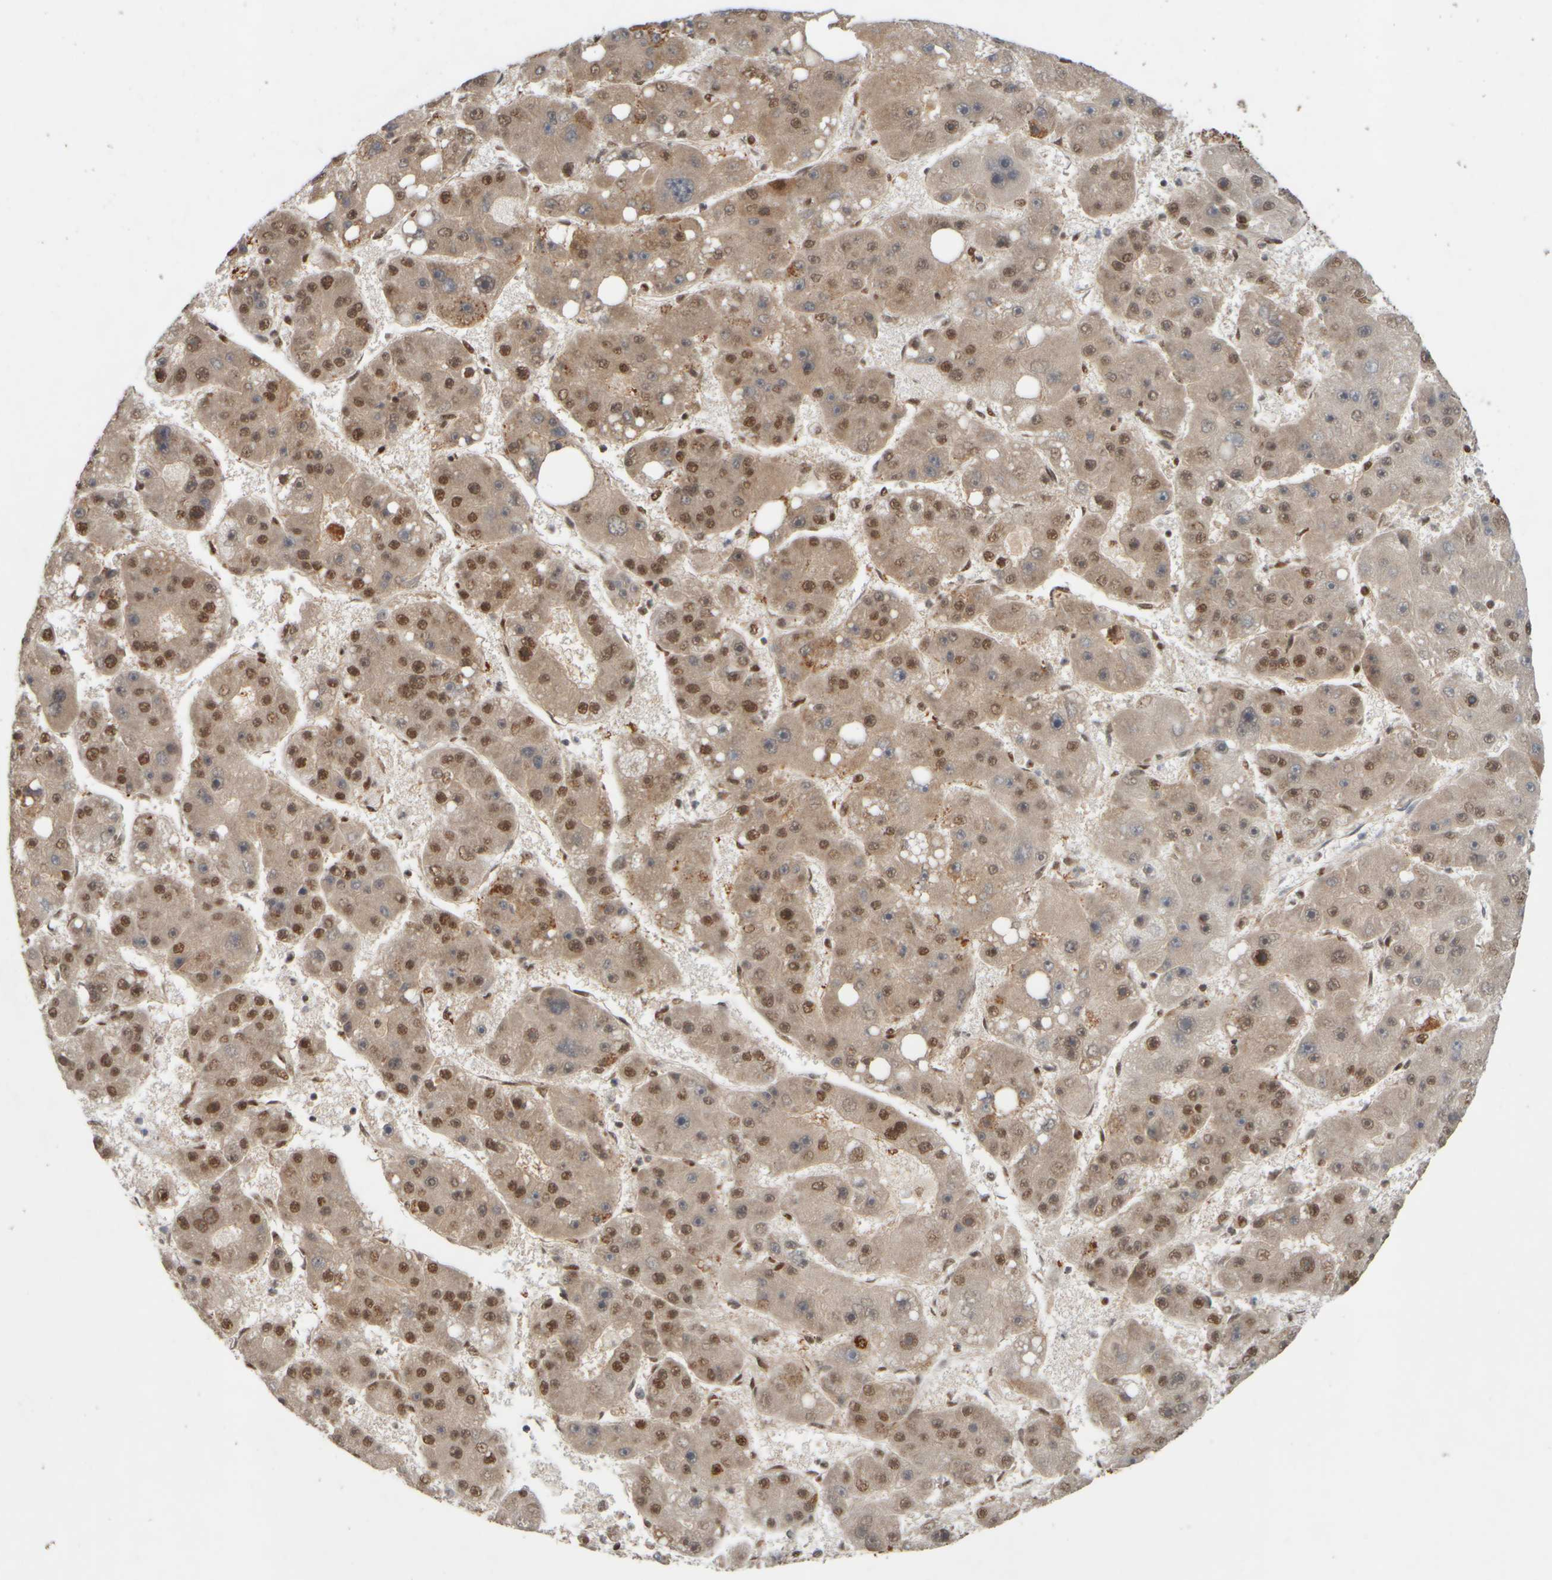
{"staining": {"intensity": "moderate", "quantity": ">75%", "location": "nuclear"}, "tissue": "liver cancer", "cell_type": "Tumor cells", "image_type": "cancer", "snomed": [{"axis": "morphology", "description": "Carcinoma, Hepatocellular, NOS"}, {"axis": "topography", "description": "Liver"}], "caption": "The histopathology image demonstrates a brown stain indicating the presence of a protein in the nuclear of tumor cells in liver cancer.", "gene": "SYNRG", "patient": {"sex": "female", "age": 61}}